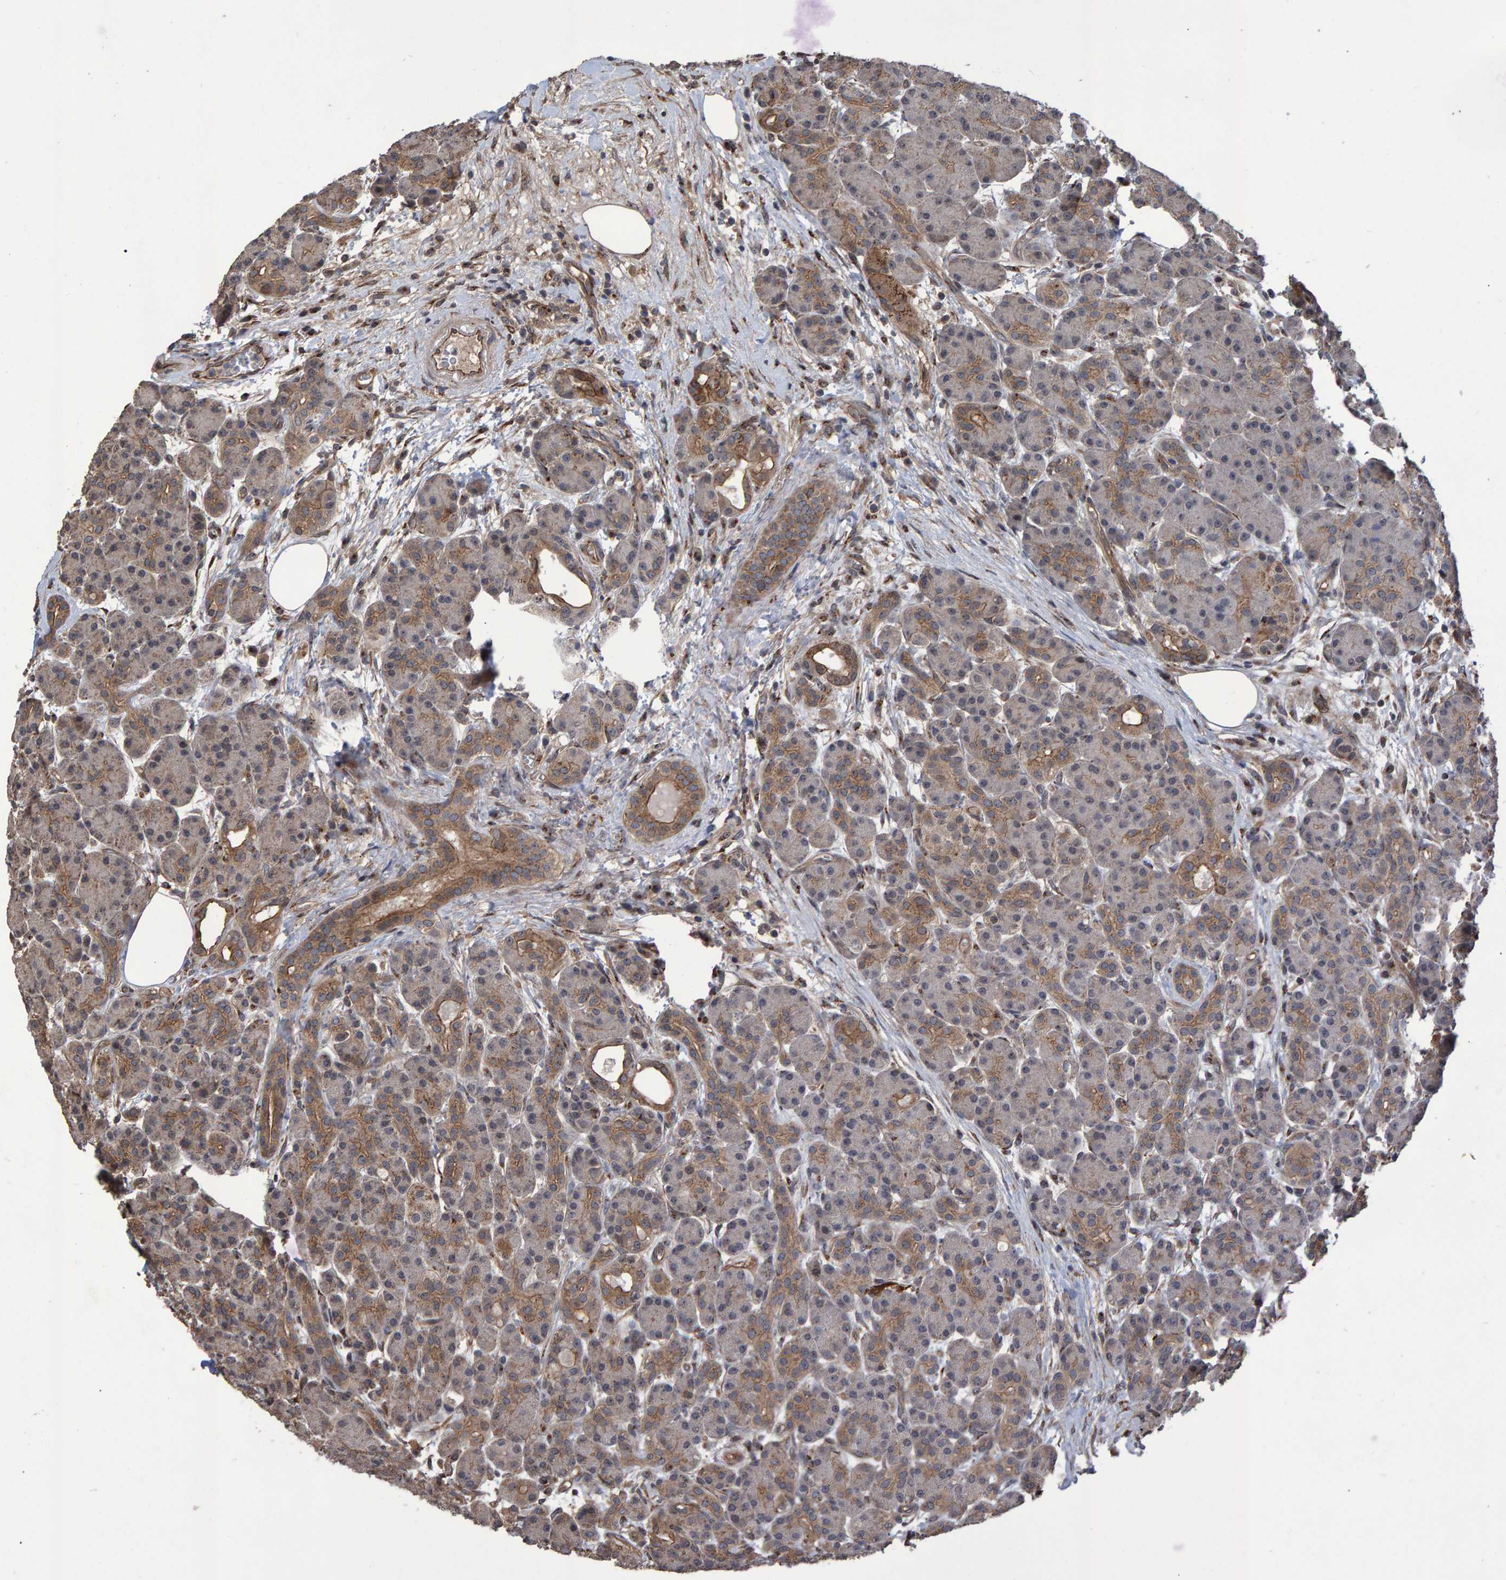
{"staining": {"intensity": "moderate", "quantity": "25%-75%", "location": "cytoplasmic/membranous"}, "tissue": "pancreas", "cell_type": "Exocrine glandular cells", "image_type": "normal", "snomed": [{"axis": "morphology", "description": "Normal tissue, NOS"}, {"axis": "topography", "description": "Pancreas"}], "caption": "IHC image of normal human pancreas stained for a protein (brown), which reveals medium levels of moderate cytoplasmic/membranous positivity in approximately 25%-75% of exocrine glandular cells.", "gene": "TRIM68", "patient": {"sex": "male", "age": 63}}